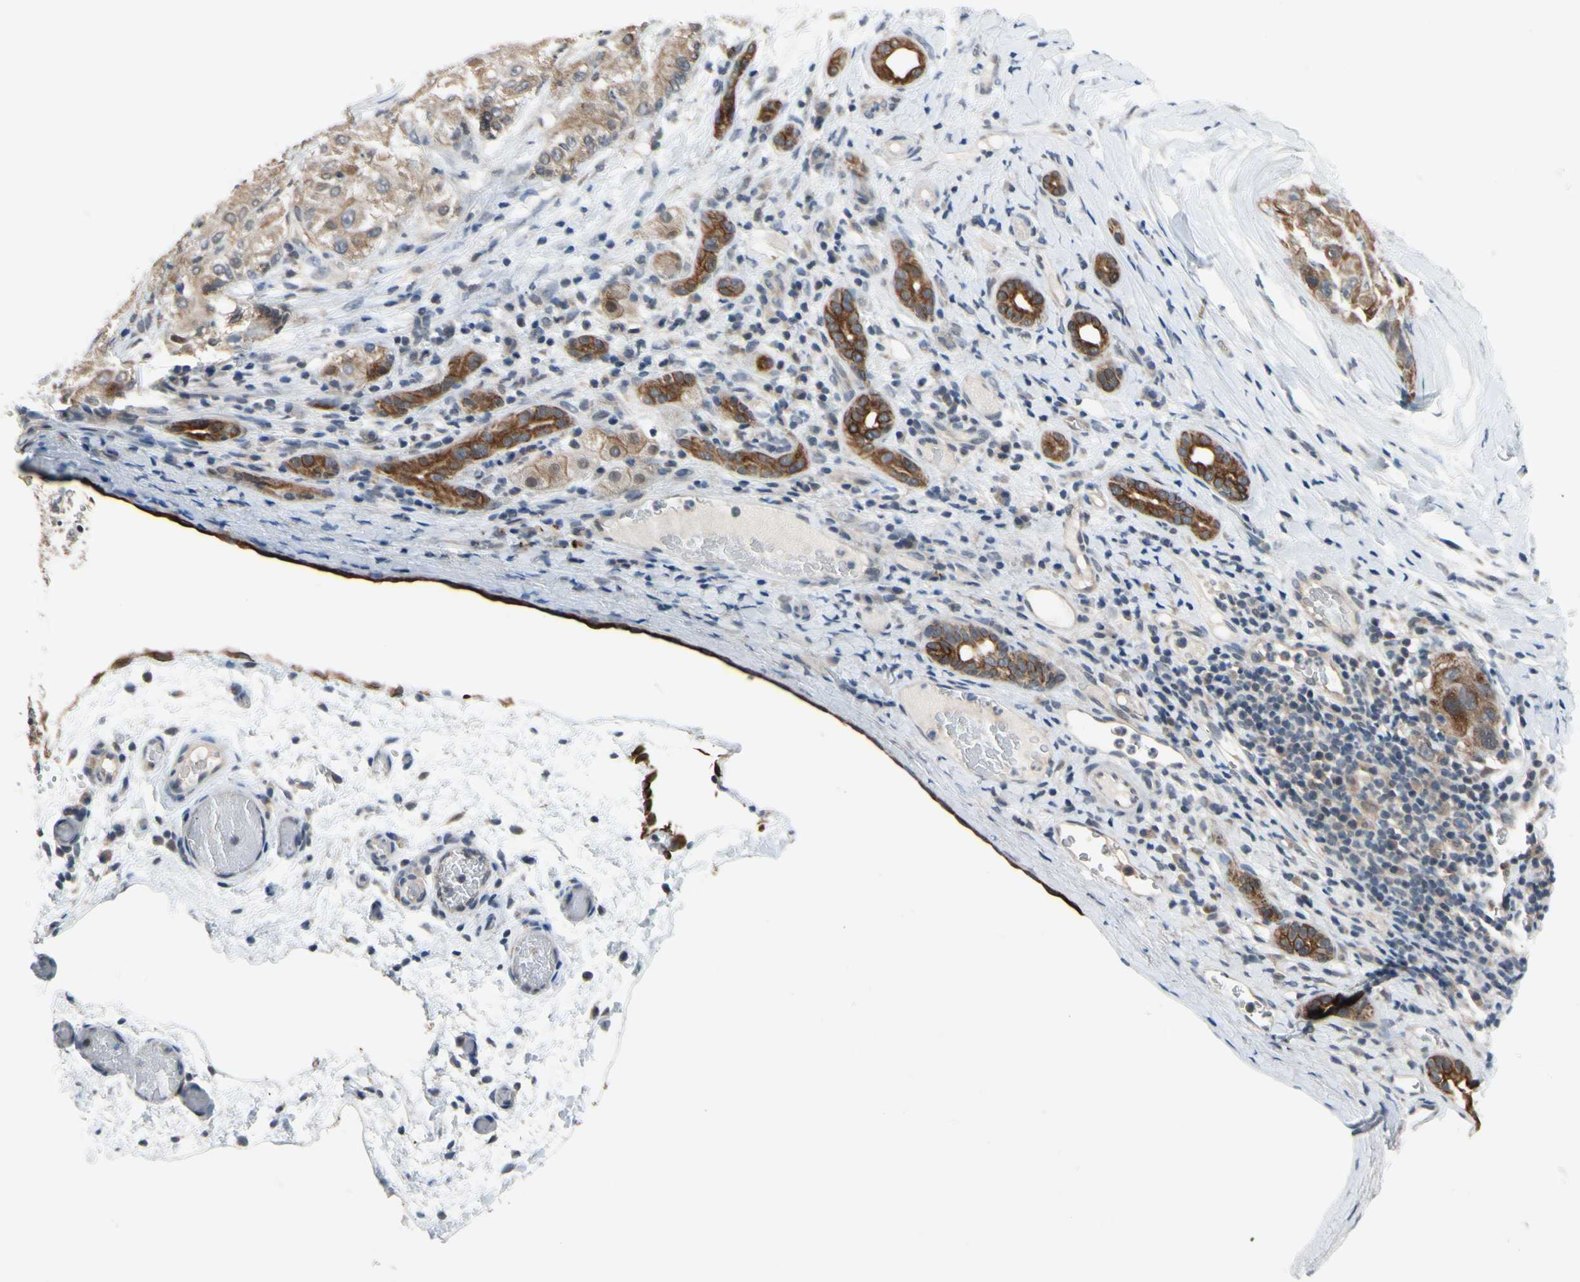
{"staining": {"intensity": "moderate", "quantity": ">75%", "location": "cytoplasmic/membranous"}, "tissue": "liver cancer", "cell_type": "Tumor cells", "image_type": "cancer", "snomed": [{"axis": "morphology", "description": "Carcinoma, Hepatocellular, NOS"}, {"axis": "topography", "description": "Liver"}], "caption": "Liver hepatocellular carcinoma stained with DAB IHC displays medium levels of moderate cytoplasmic/membranous staining in about >75% of tumor cells. (DAB (3,3'-diaminobenzidine) IHC, brown staining for protein, blue staining for nuclei).", "gene": "TAF12", "patient": {"sex": "male", "age": 80}}